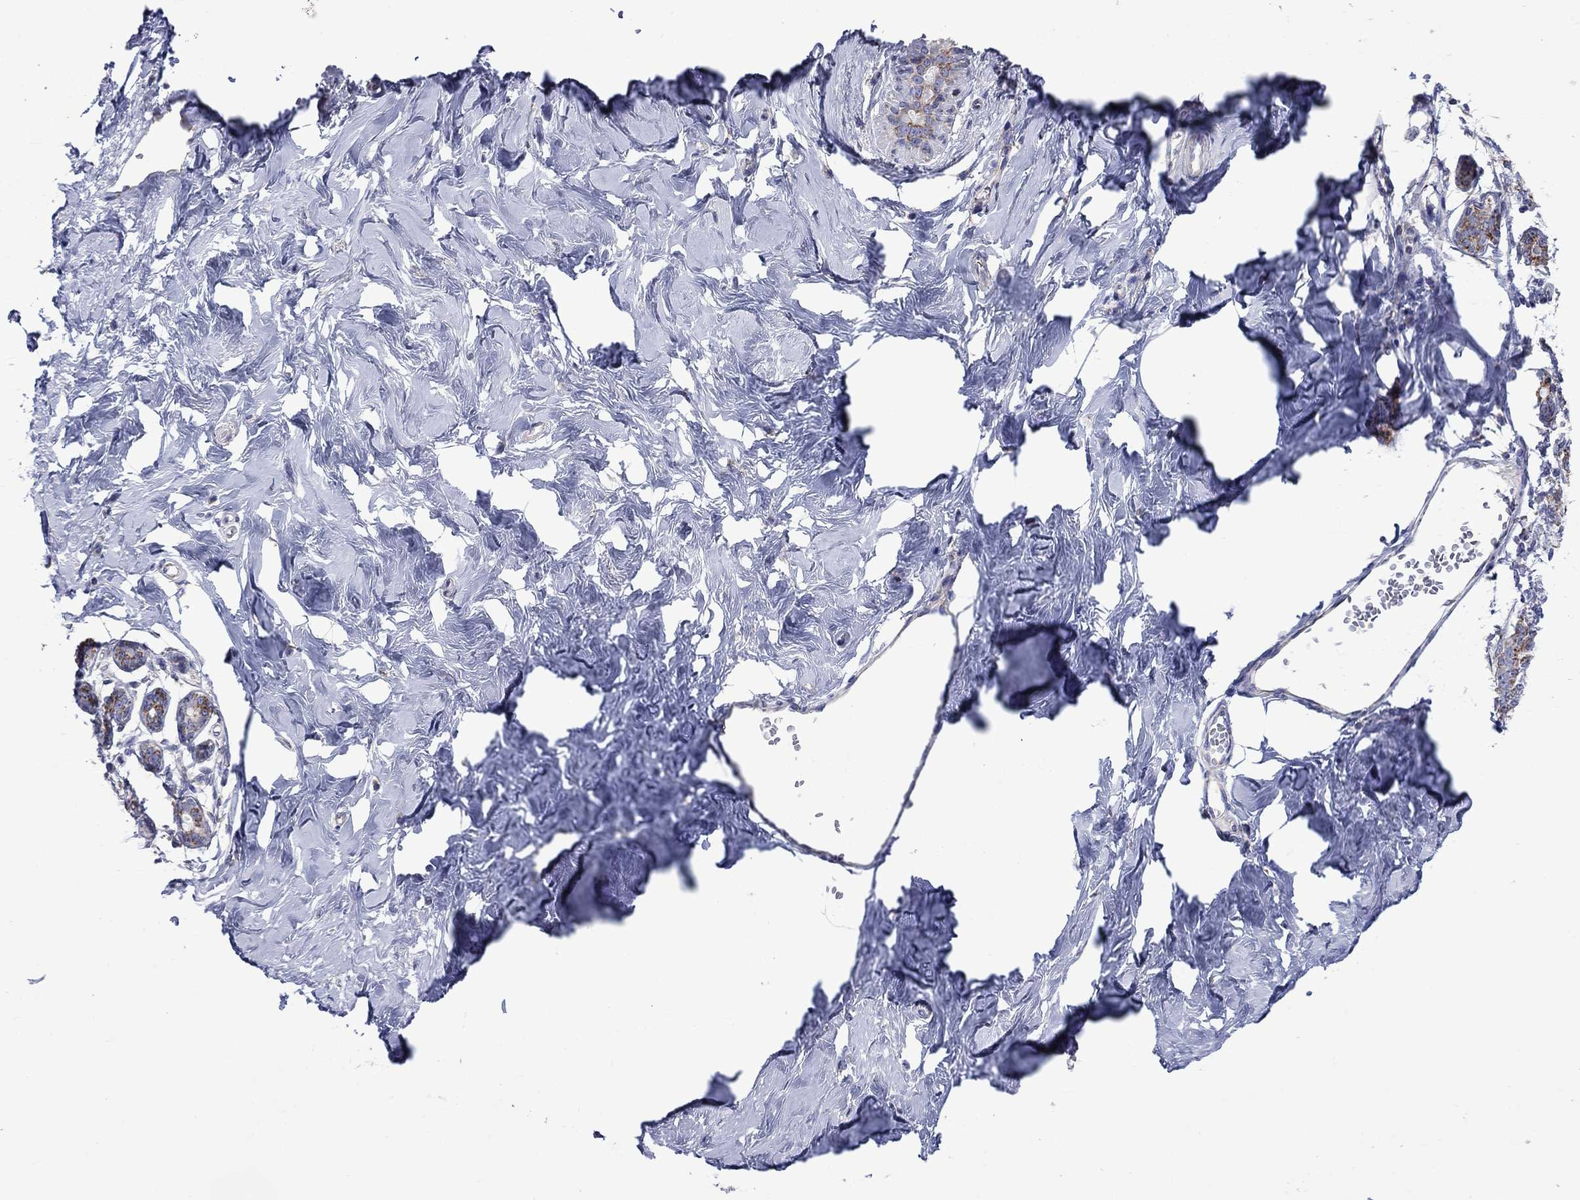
{"staining": {"intensity": "negative", "quantity": "none", "location": "none"}, "tissue": "breast", "cell_type": "Adipocytes", "image_type": "normal", "snomed": [{"axis": "morphology", "description": "Normal tissue, NOS"}, {"axis": "topography", "description": "Skin"}, {"axis": "topography", "description": "Breast"}], "caption": "Normal breast was stained to show a protein in brown. There is no significant expression in adipocytes. (Brightfield microscopy of DAB immunohistochemistry (IHC) at high magnification).", "gene": "CISD1", "patient": {"sex": "female", "age": 43}}